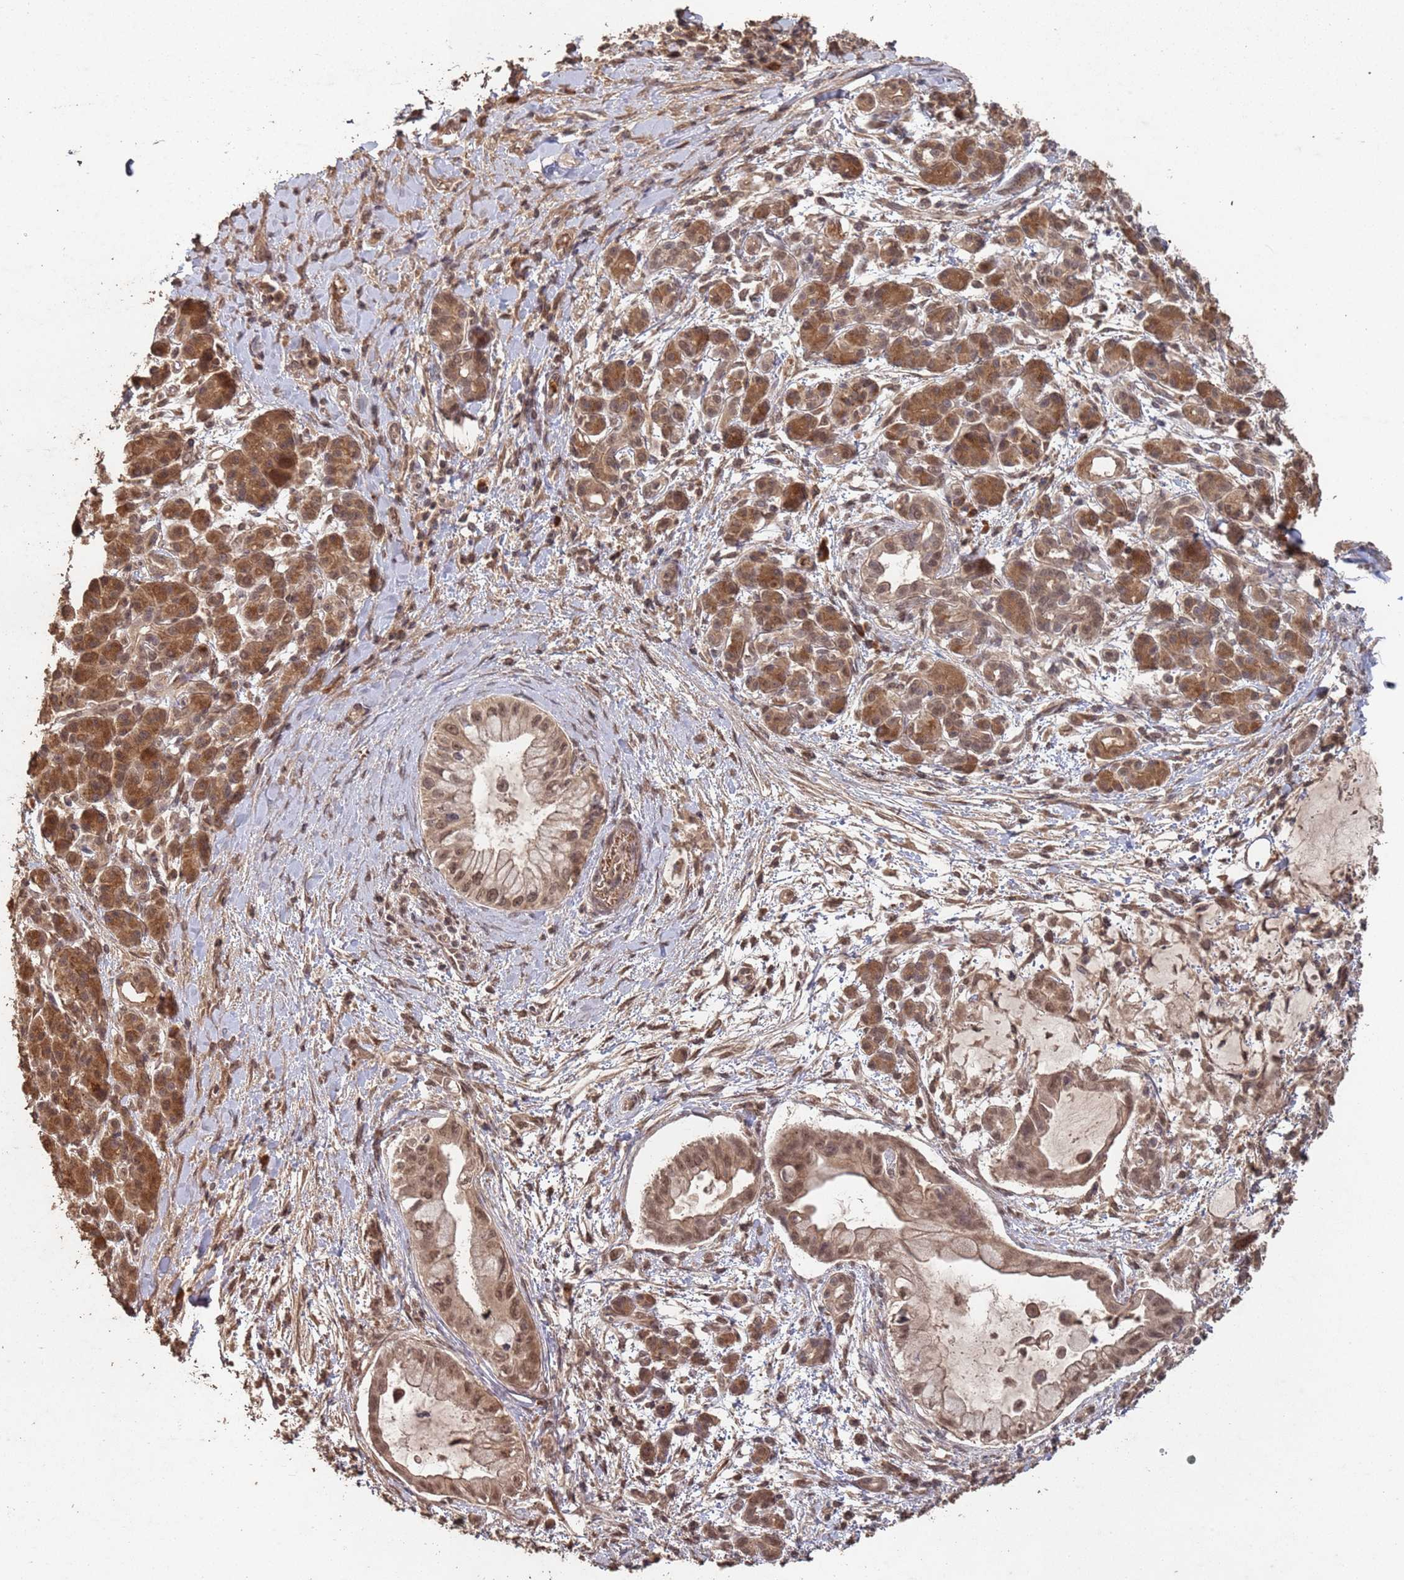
{"staining": {"intensity": "moderate", "quantity": ">75%", "location": "cytoplasmic/membranous,nuclear"}, "tissue": "pancreatic cancer", "cell_type": "Tumor cells", "image_type": "cancer", "snomed": [{"axis": "morphology", "description": "Adenocarcinoma, NOS"}, {"axis": "topography", "description": "Pancreas"}], "caption": "This is a photomicrograph of immunohistochemistry (IHC) staining of pancreatic cancer (adenocarcinoma), which shows moderate staining in the cytoplasmic/membranous and nuclear of tumor cells.", "gene": "FRAT1", "patient": {"sex": "male", "age": 48}}